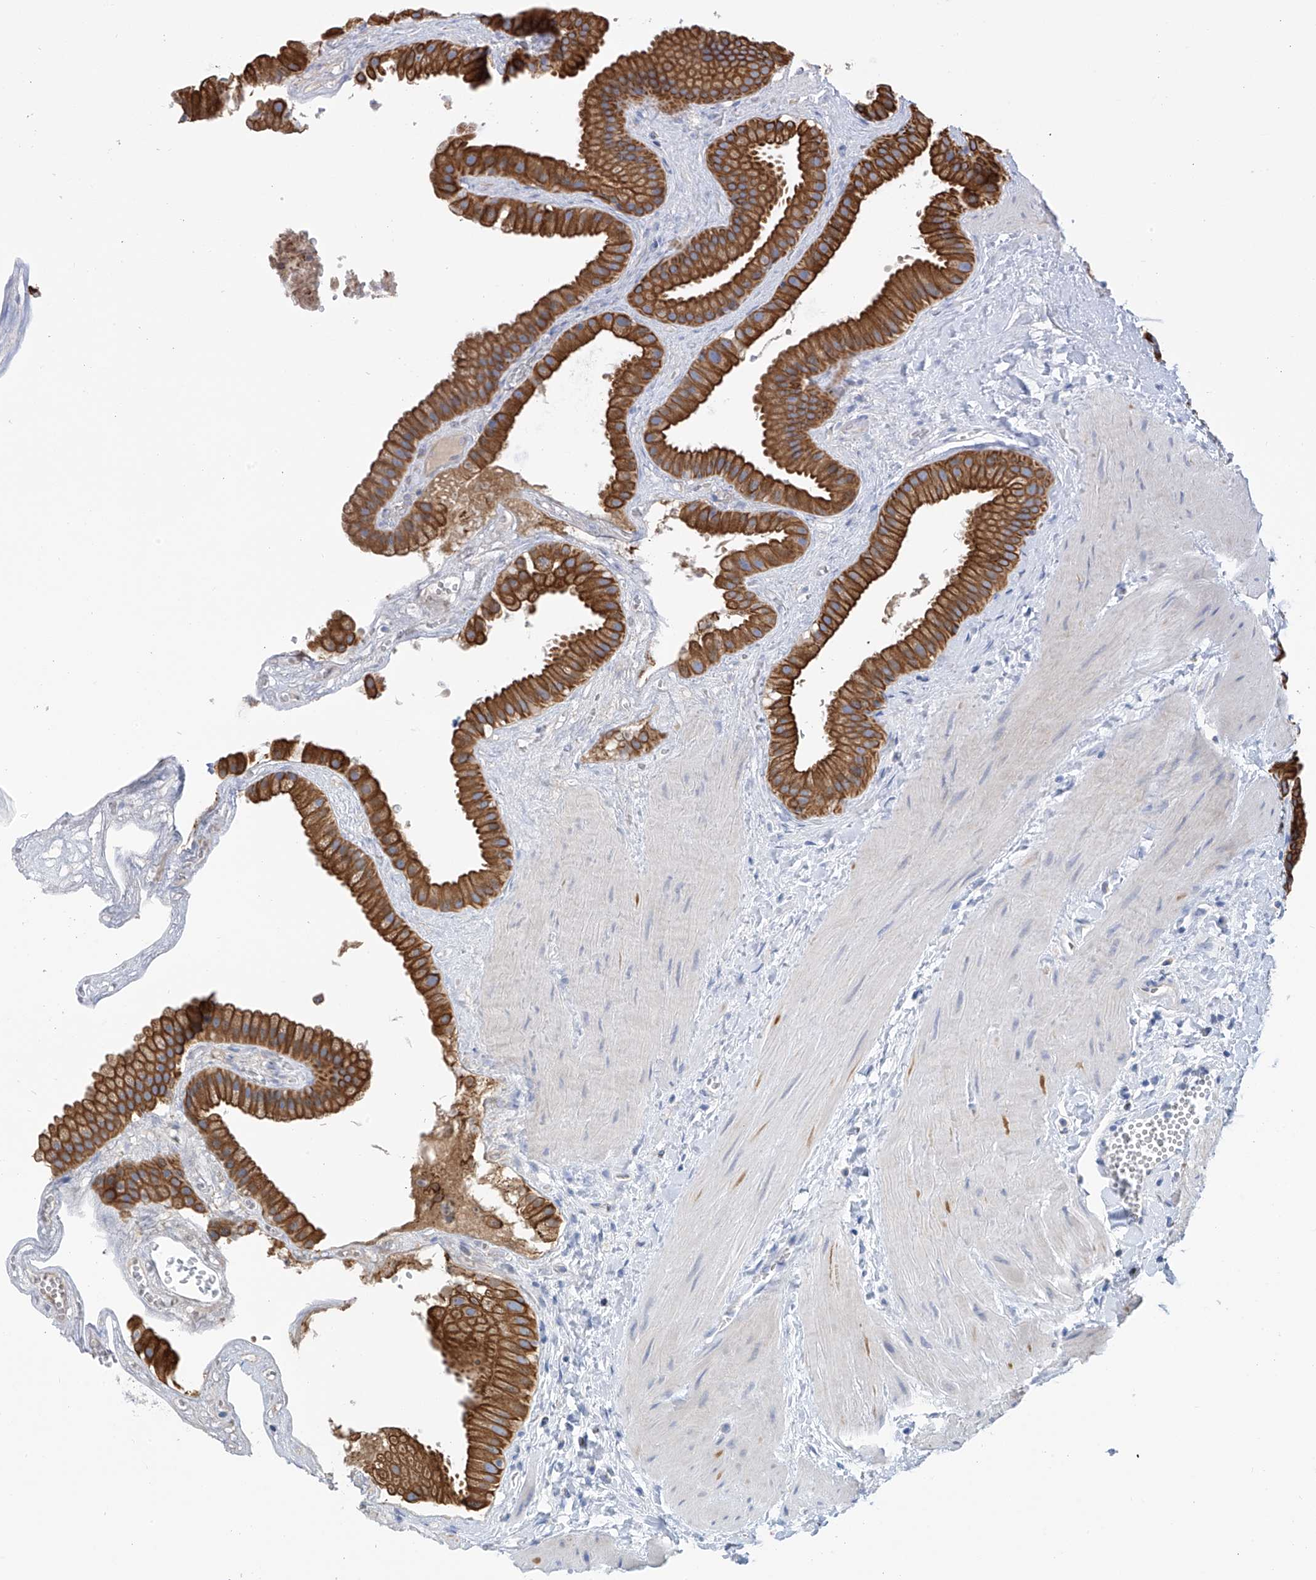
{"staining": {"intensity": "strong", "quantity": ">75%", "location": "cytoplasmic/membranous"}, "tissue": "gallbladder", "cell_type": "Glandular cells", "image_type": "normal", "snomed": [{"axis": "morphology", "description": "Normal tissue, NOS"}, {"axis": "topography", "description": "Gallbladder"}], "caption": "The histopathology image displays staining of benign gallbladder, revealing strong cytoplasmic/membranous protein positivity (brown color) within glandular cells. (DAB (3,3'-diaminobenzidine) IHC, brown staining for protein, blue staining for nuclei).", "gene": "PIK3C2B", "patient": {"sex": "male", "age": 55}}